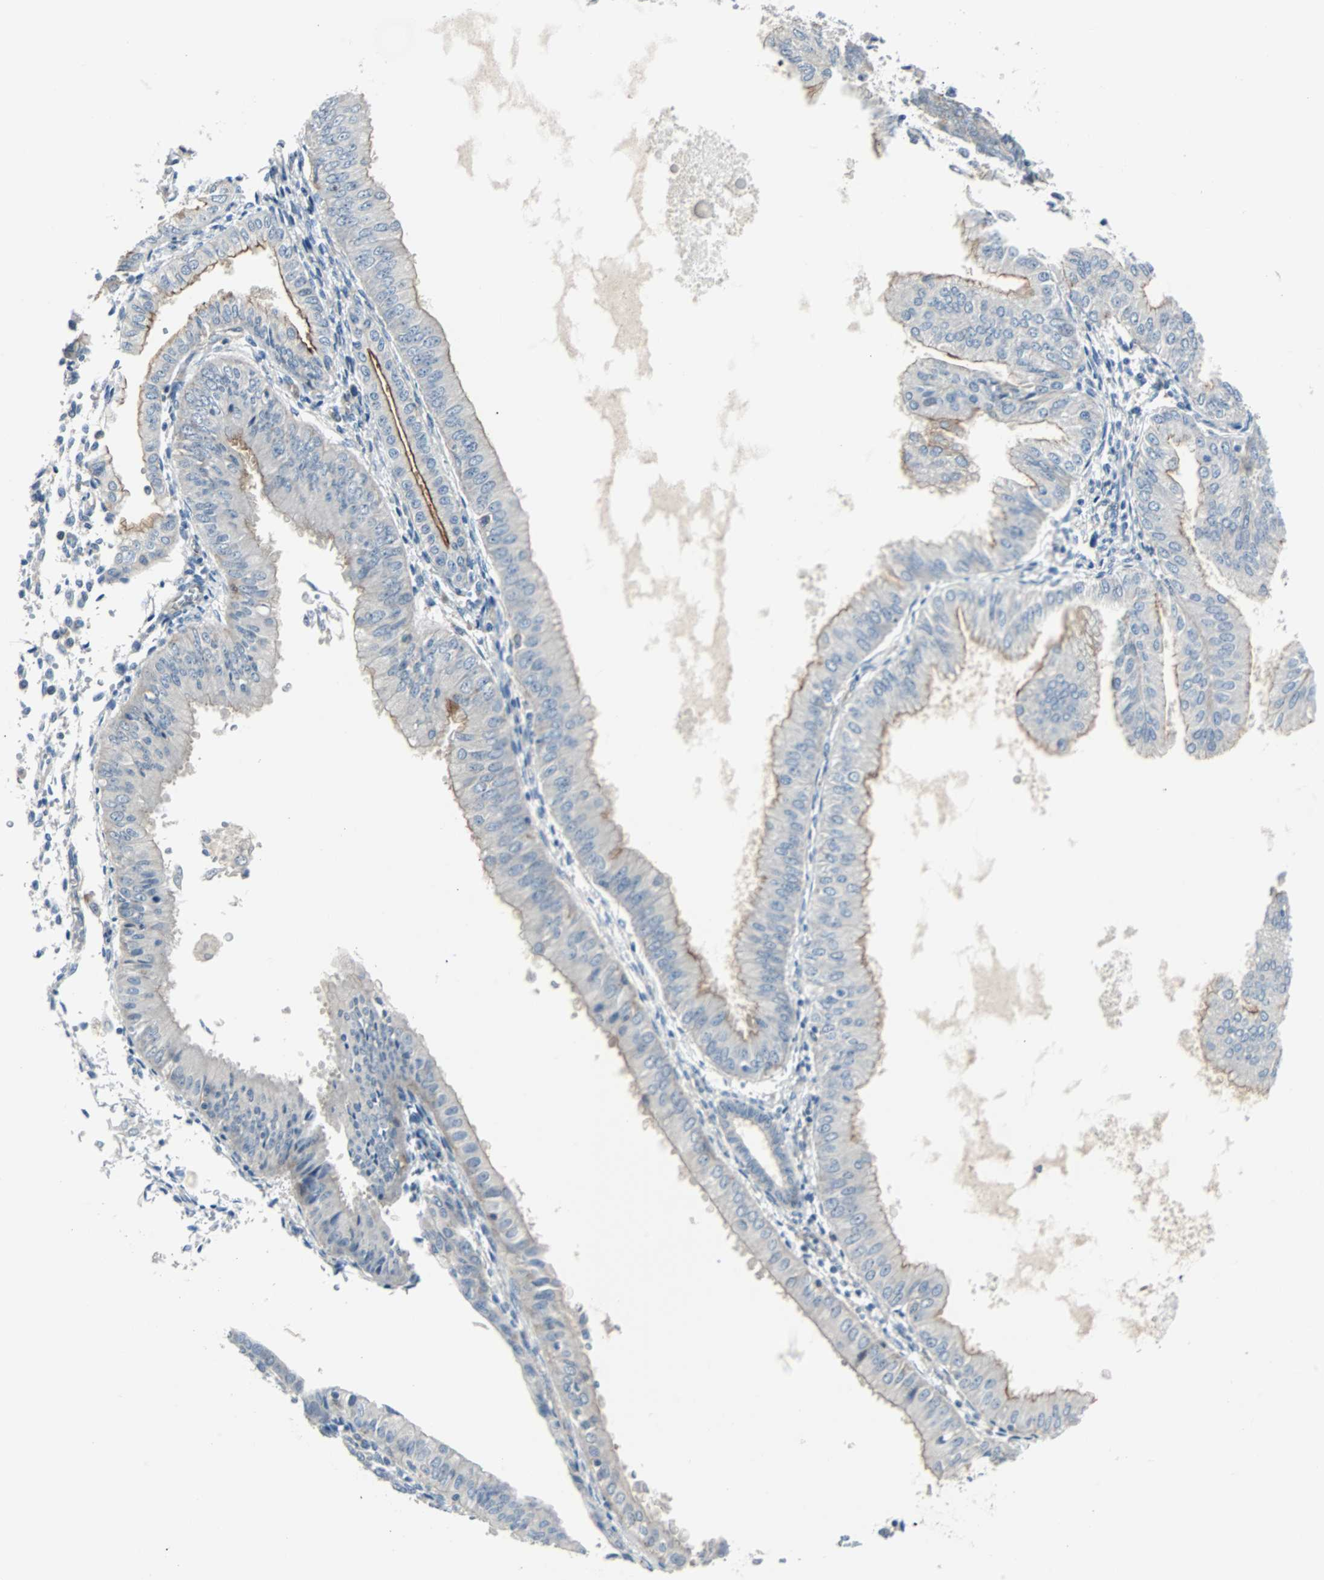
{"staining": {"intensity": "moderate", "quantity": ">75%", "location": "cytoplasmic/membranous"}, "tissue": "endometrial cancer", "cell_type": "Tumor cells", "image_type": "cancer", "snomed": [{"axis": "morphology", "description": "Adenocarcinoma, NOS"}, {"axis": "topography", "description": "Endometrium"}], "caption": "Immunohistochemical staining of human adenocarcinoma (endometrial) exhibits medium levels of moderate cytoplasmic/membranous staining in approximately >75% of tumor cells.", "gene": "SWAP70", "patient": {"sex": "female", "age": 53}}